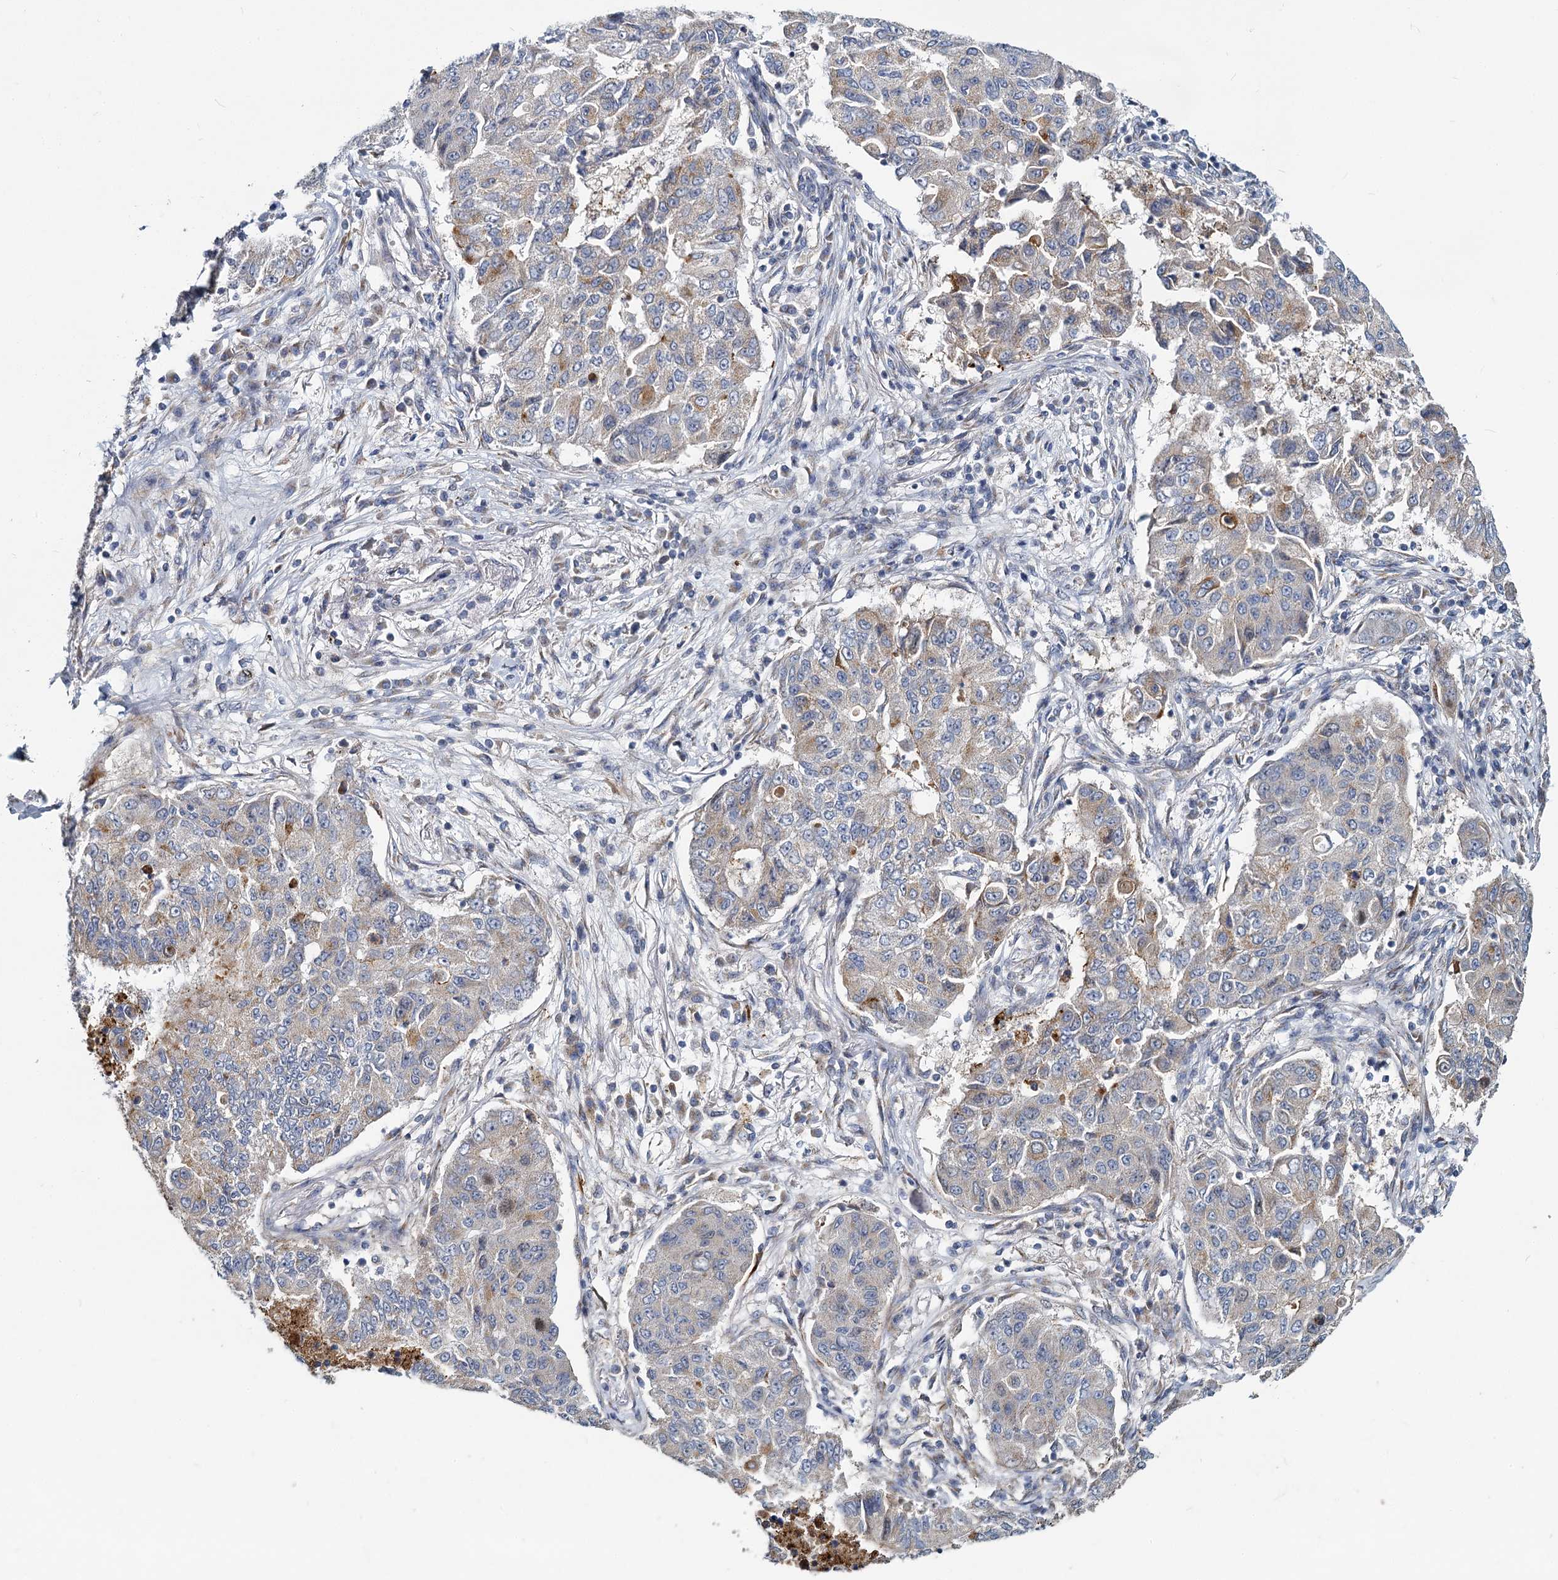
{"staining": {"intensity": "weak", "quantity": "<25%", "location": "cytoplasmic/membranous"}, "tissue": "lung cancer", "cell_type": "Tumor cells", "image_type": "cancer", "snomed": [{"axis": "morphology", "description": "Squamous cell carcinoma, NOS"}, {"axis": "topography", "description": "Lung"}], "caption": "DAB immunohistochemical staining of human squamous cell carcinoma (lung) exhibits no significant staining in tumor cells.", "gene": "DCUN1D2", "patient": {"sex": "male", "age": 74}}